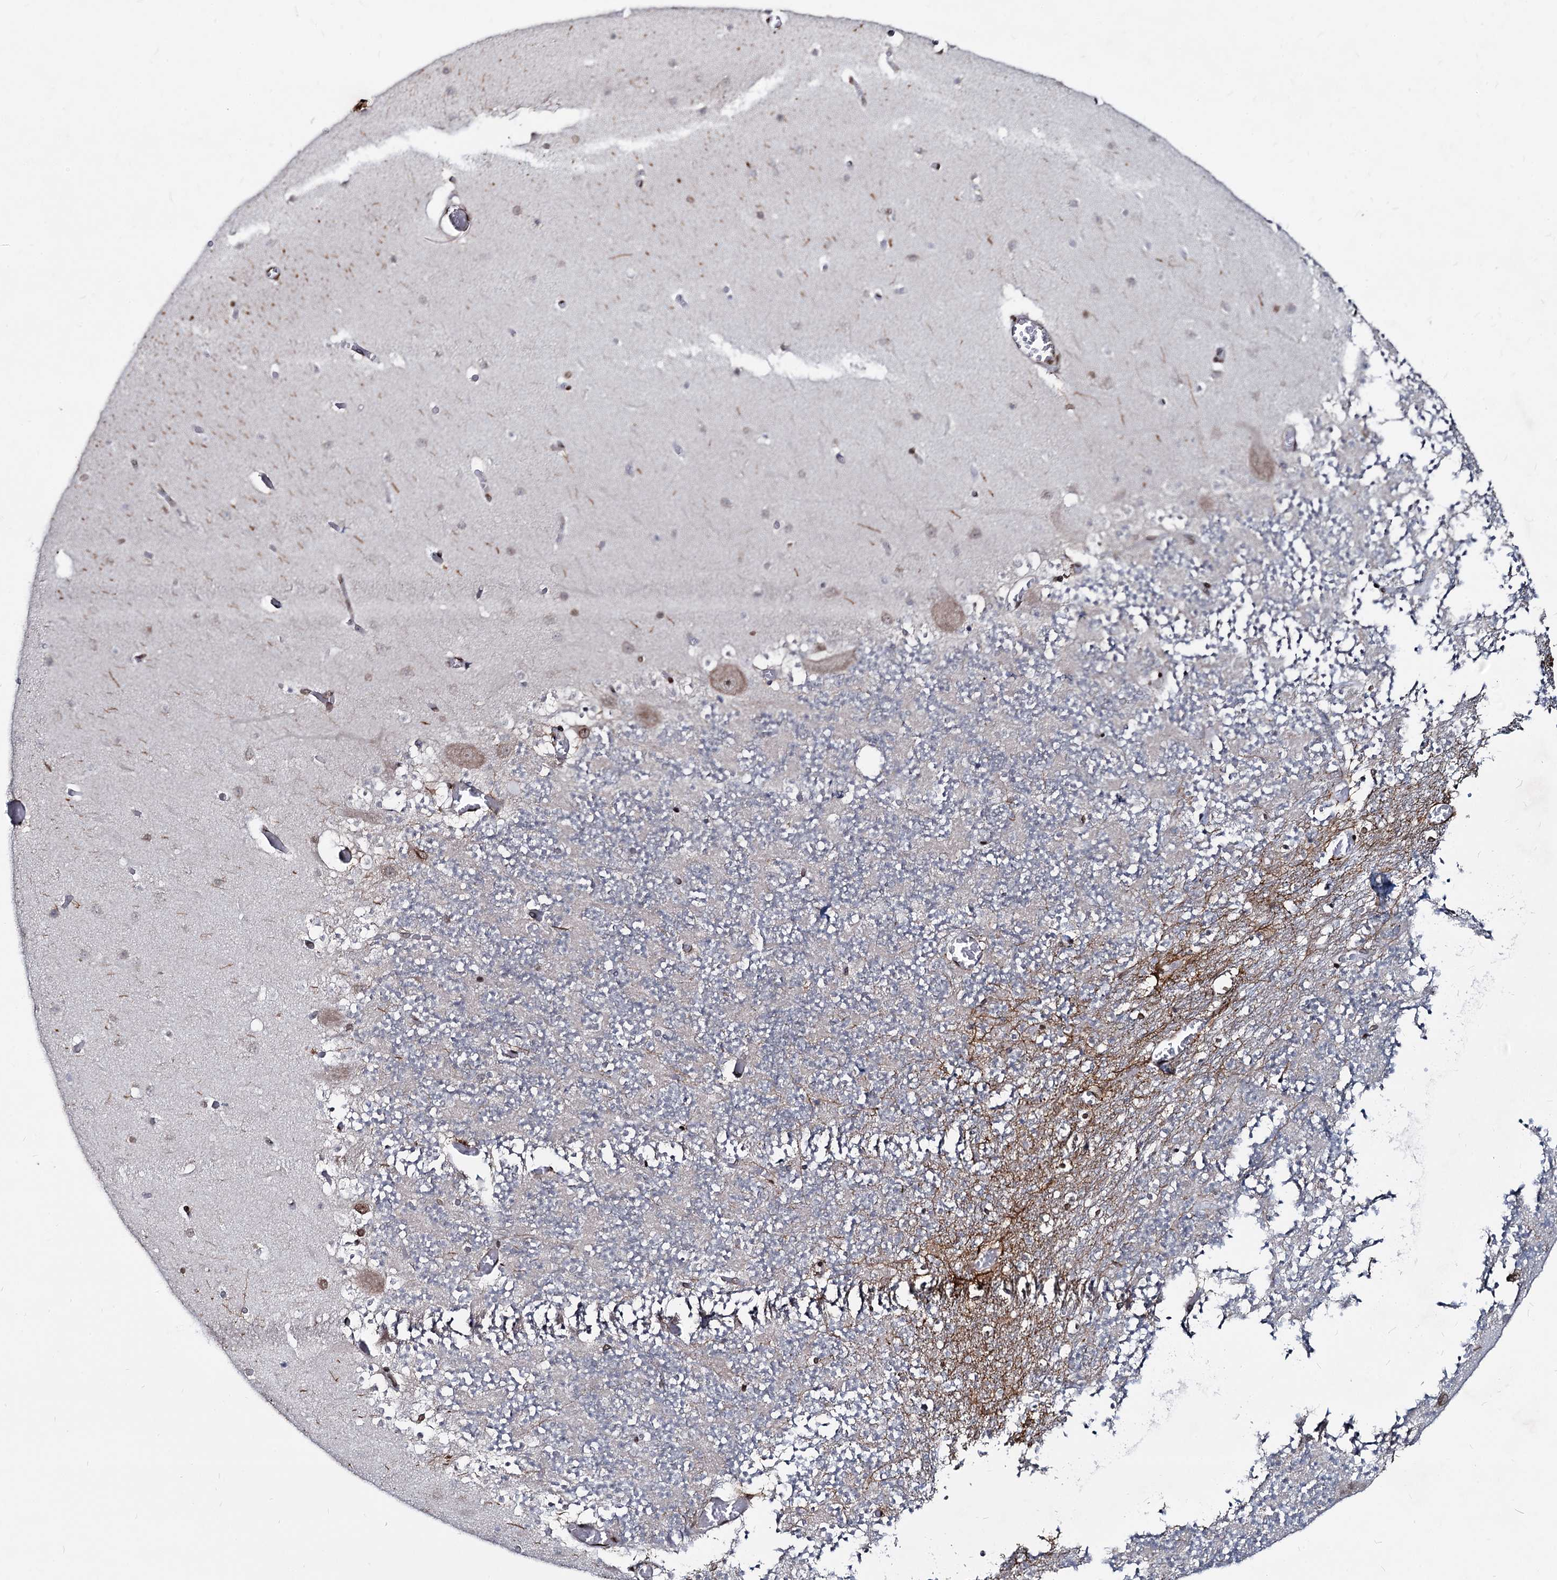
{"staining": {"intensity": "moderate", "quantity": "<25%", "location": "nuclear"}, "tissue": "cerebellum", "cell_type": "Cells in granular layer", "image_type": "normal", "snomed": [{"axis": "morphology", "description": "Normal tissue, NOS"}, {"axis": "topography", "description": "Cerebellum"}], "caption": "A brown stain shows moderate nuclear staining of a protein in cells in granular layer of normal cerebellum. Using DAB (brown) and hematoxylin (blue) stains, captured at high magnification using brightfield microscopy.", "gene": "RNF6", "patient": {"sex": "female", "age": 28}}